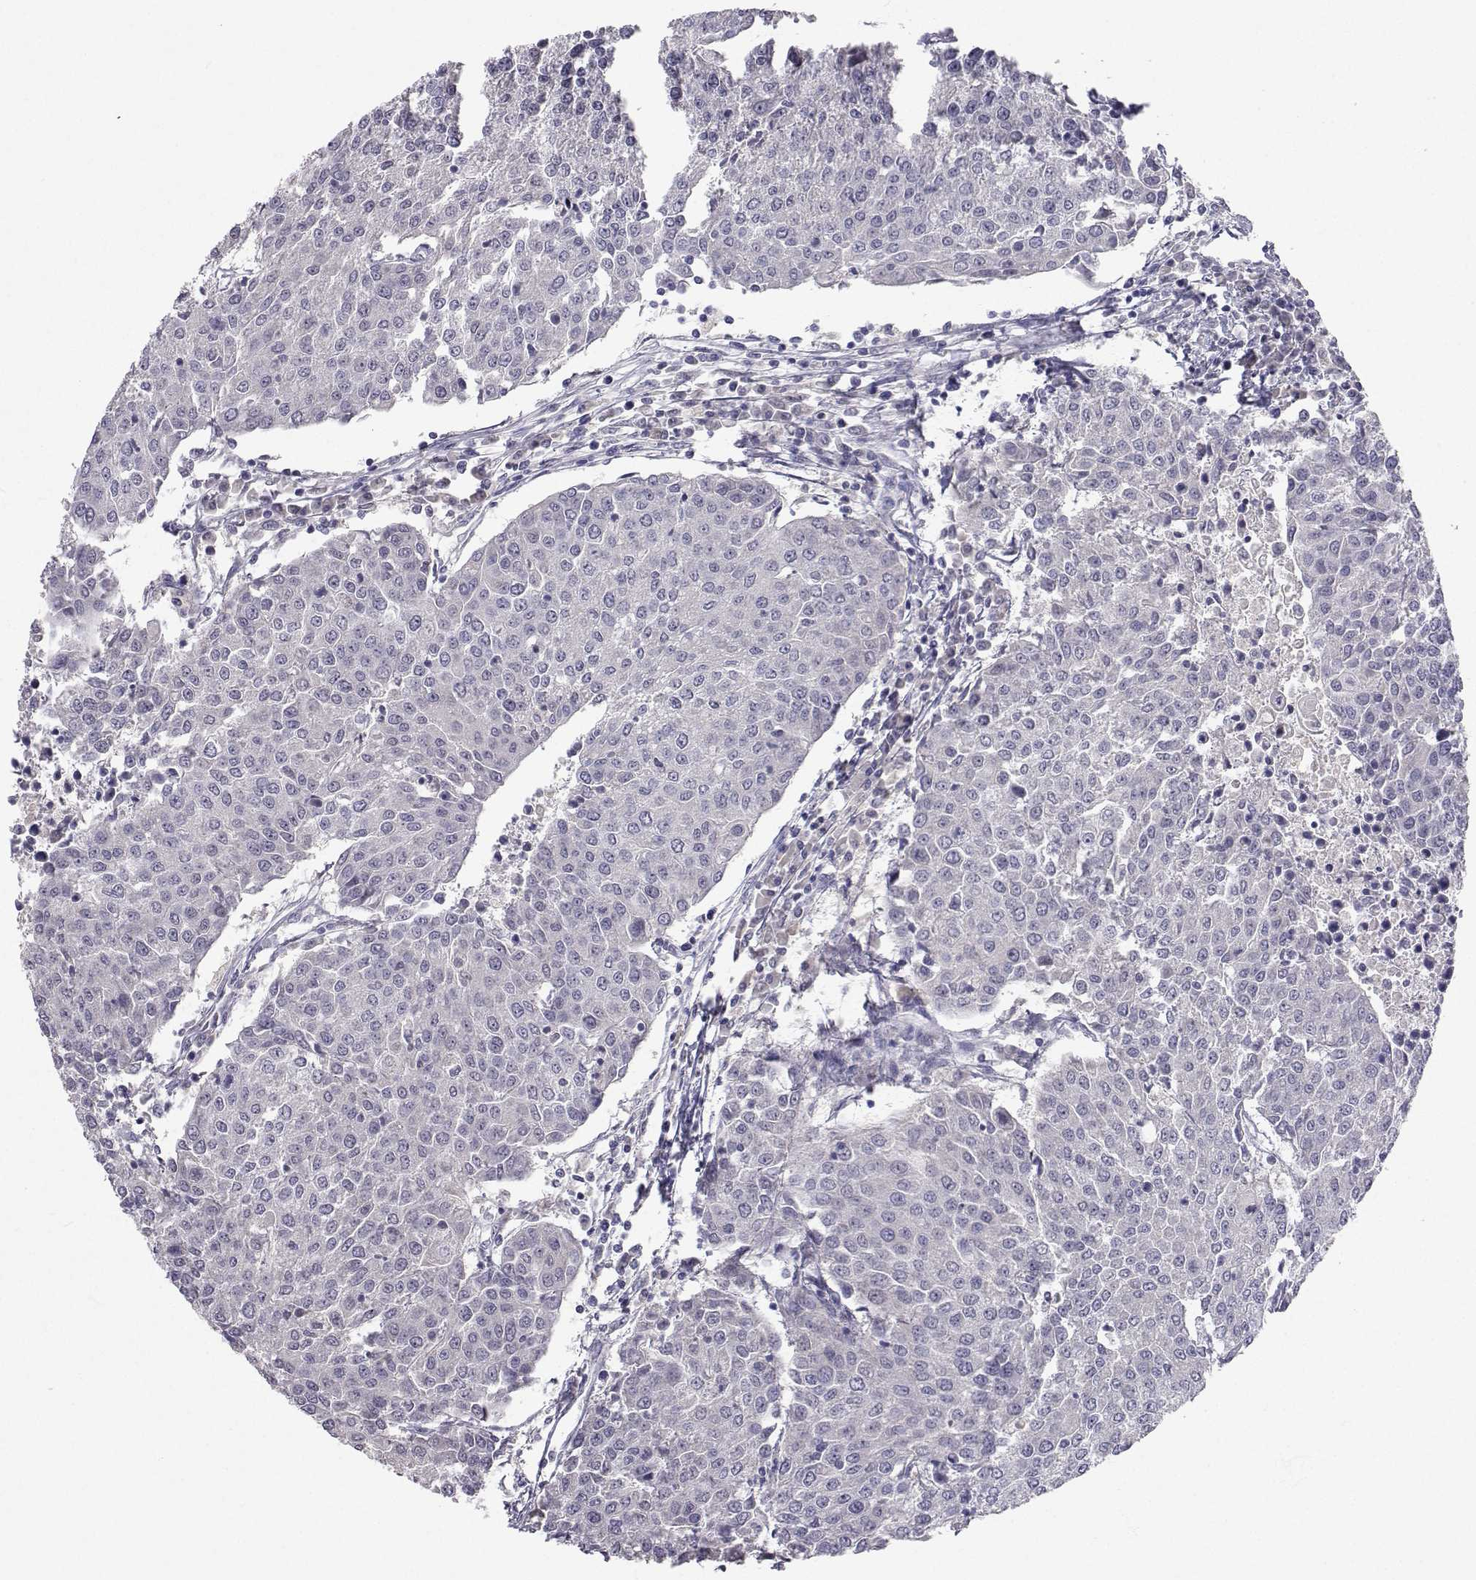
{"staining": {"intensity": "negative", "quantity": "none", "location": "none"}, "tissue": "urothelial cancer", "cell_type": "Tumor cells", "image_type": "cancer", "snomed": [{"axis": "morphology", "description": "Urothelial carcinoma, High grade"}, {"axis": "topography", "description": "Urinary bladder"}], "caption": "Urothelial cancer stained for a protein using immunohistochemistry (IHC) exhibits no expression tumor cells.", "gene": "SLC6A3", "patient": {"sex": "female", "age": 85}}